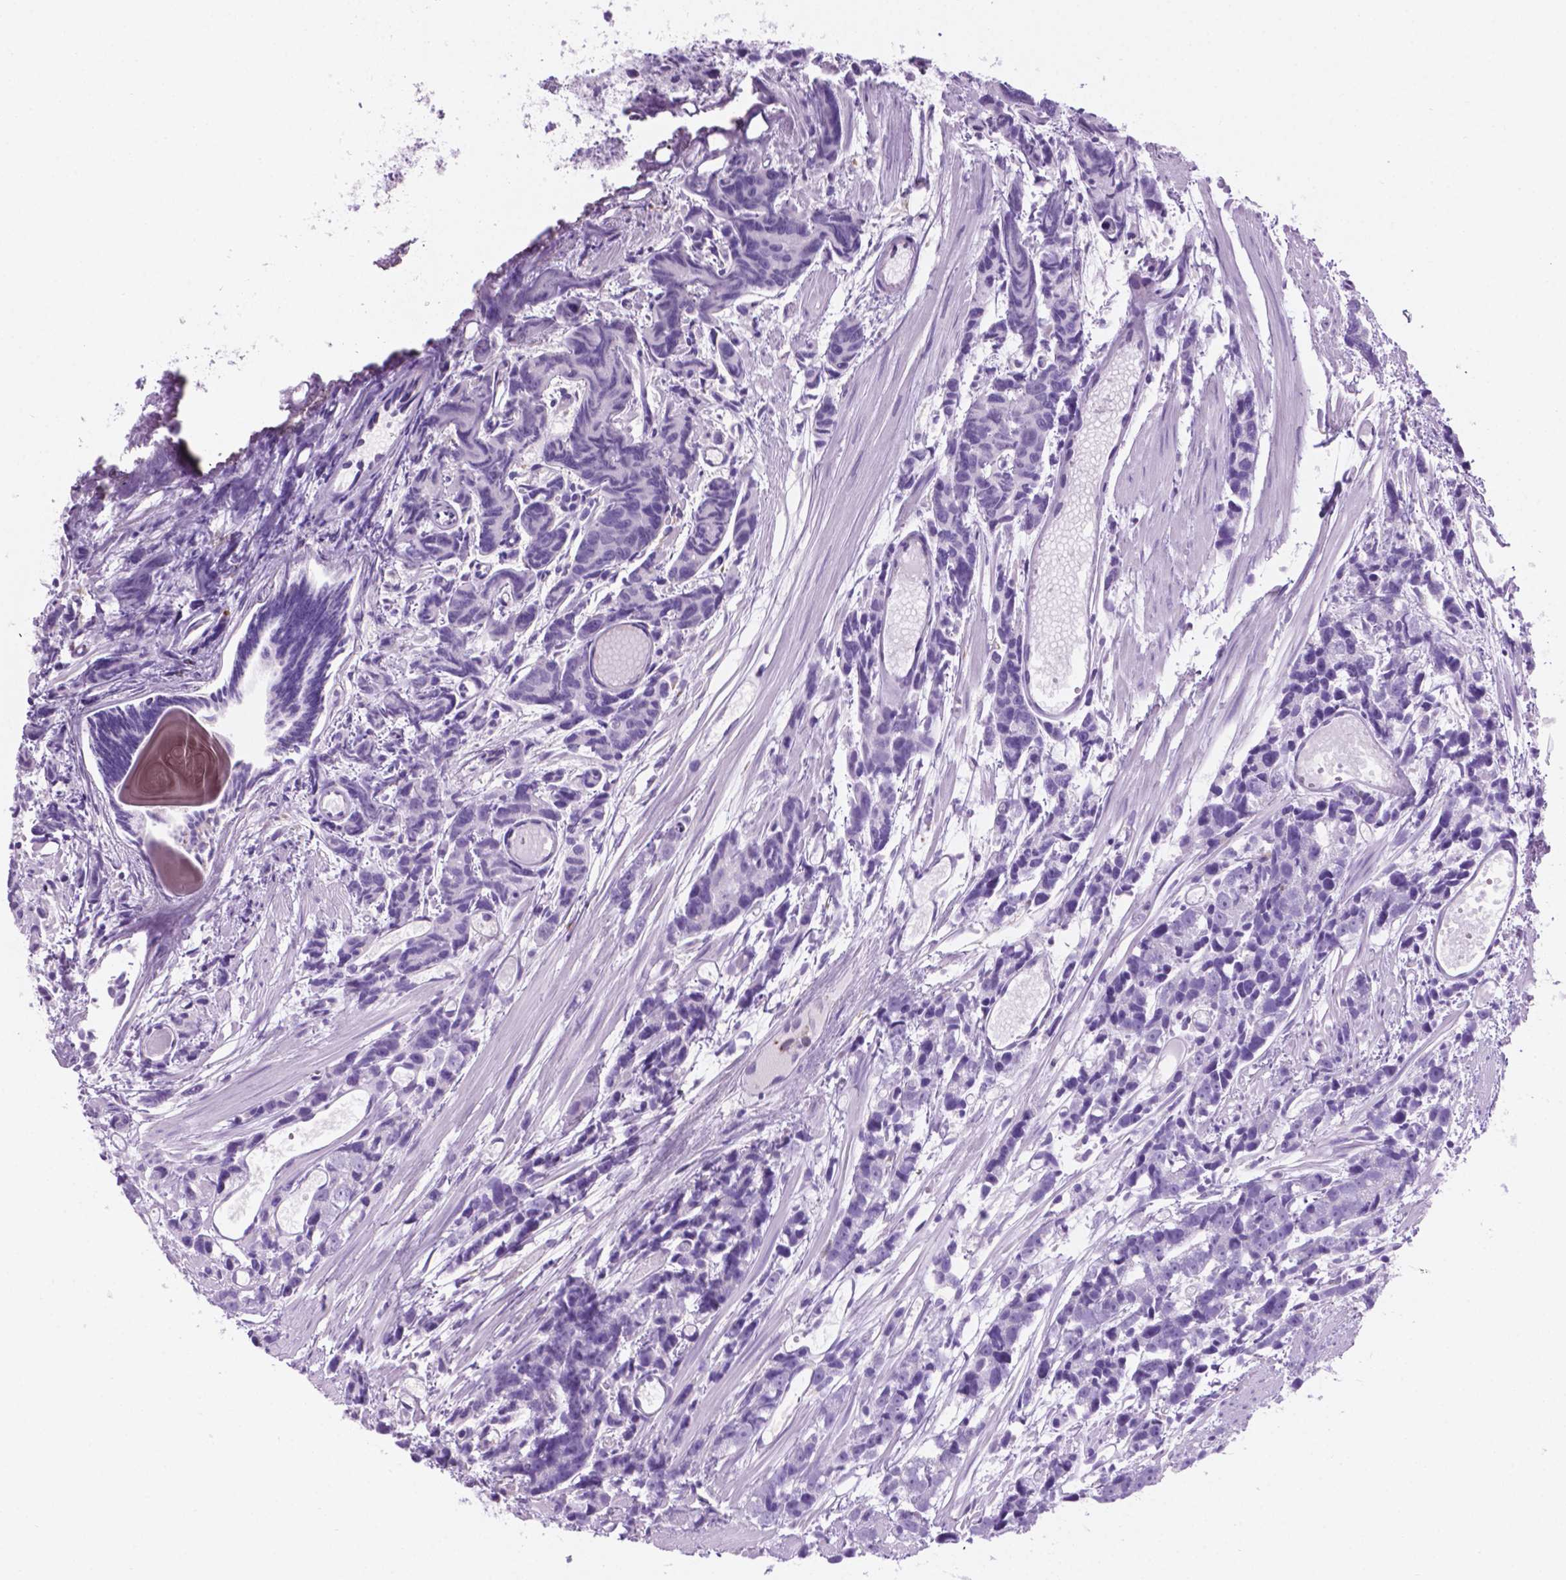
{"staining": {"intensity": "negative", "quantity": "none", "location": "none"}, "tissue": "prostate cancer", "cell_type": "Tumor cells", "image_type": "cancer", "snomed": [{"axis": "morphology", "description": "Adenocarcinoma, High grade"}, {"axis": "topography", "description": "Prostate"}], "caption": "Prostate cancer (high-grade adenocarcinoma) stained for a protein using immunohistochemistry (IHC) displays no staining tumor cells.", "gene": "GRIN2B", "patient": {"sex": "male", "age": 77}}